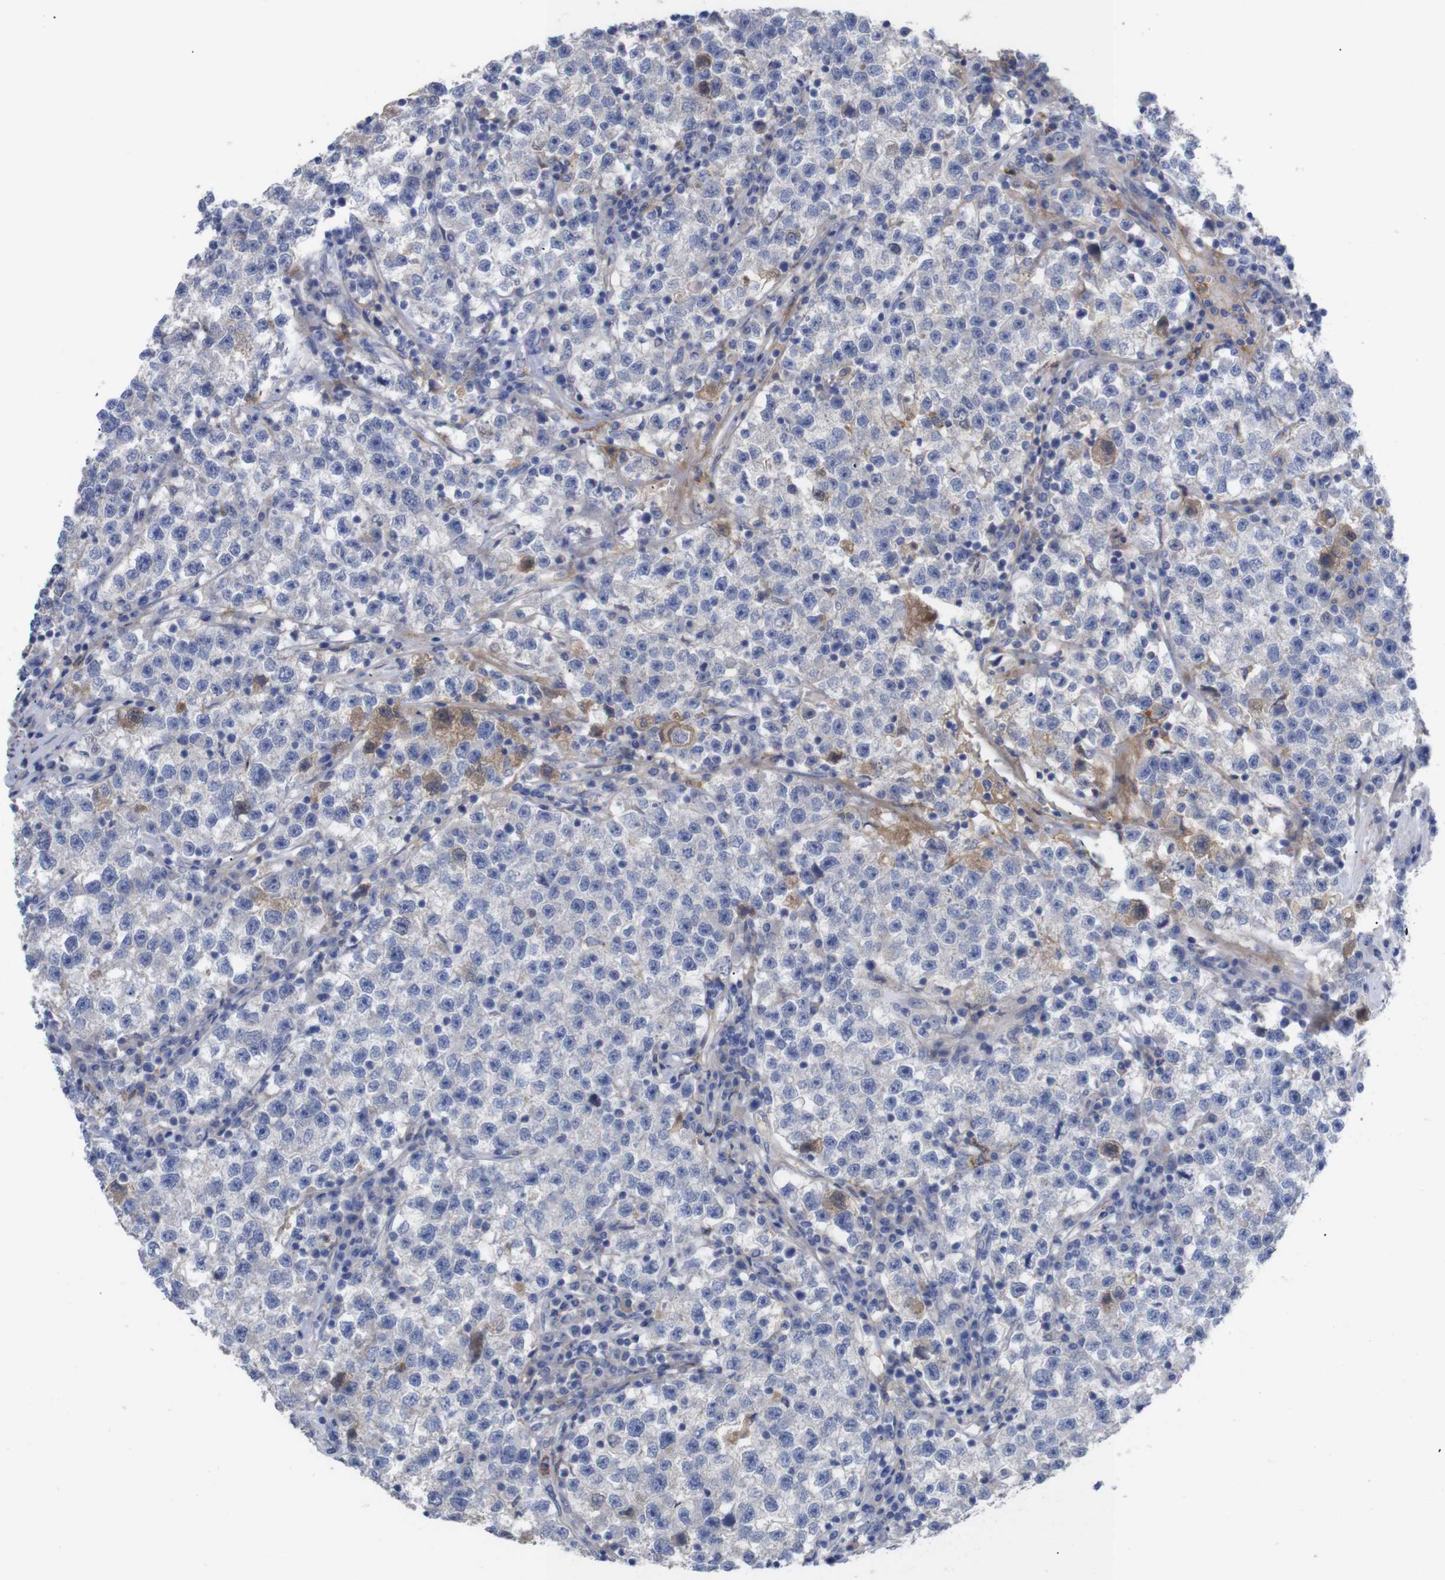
{"staining": {"intensity": "negative", "quantity": "none", "location": "none"}, "tissue": "testis cancer", "cell_type": "Tumor cells", "image_type": "cancer", "snomed": [{"axis": "morphology", "description": "Seminoma, NOS"}, {"axis": "topography", "description": "Testis"}], "caption": "Tumor cells show no significant expression in testis cancer.", "gene": "C5AR1", "patient": {"sex": "male", "age": 22}}